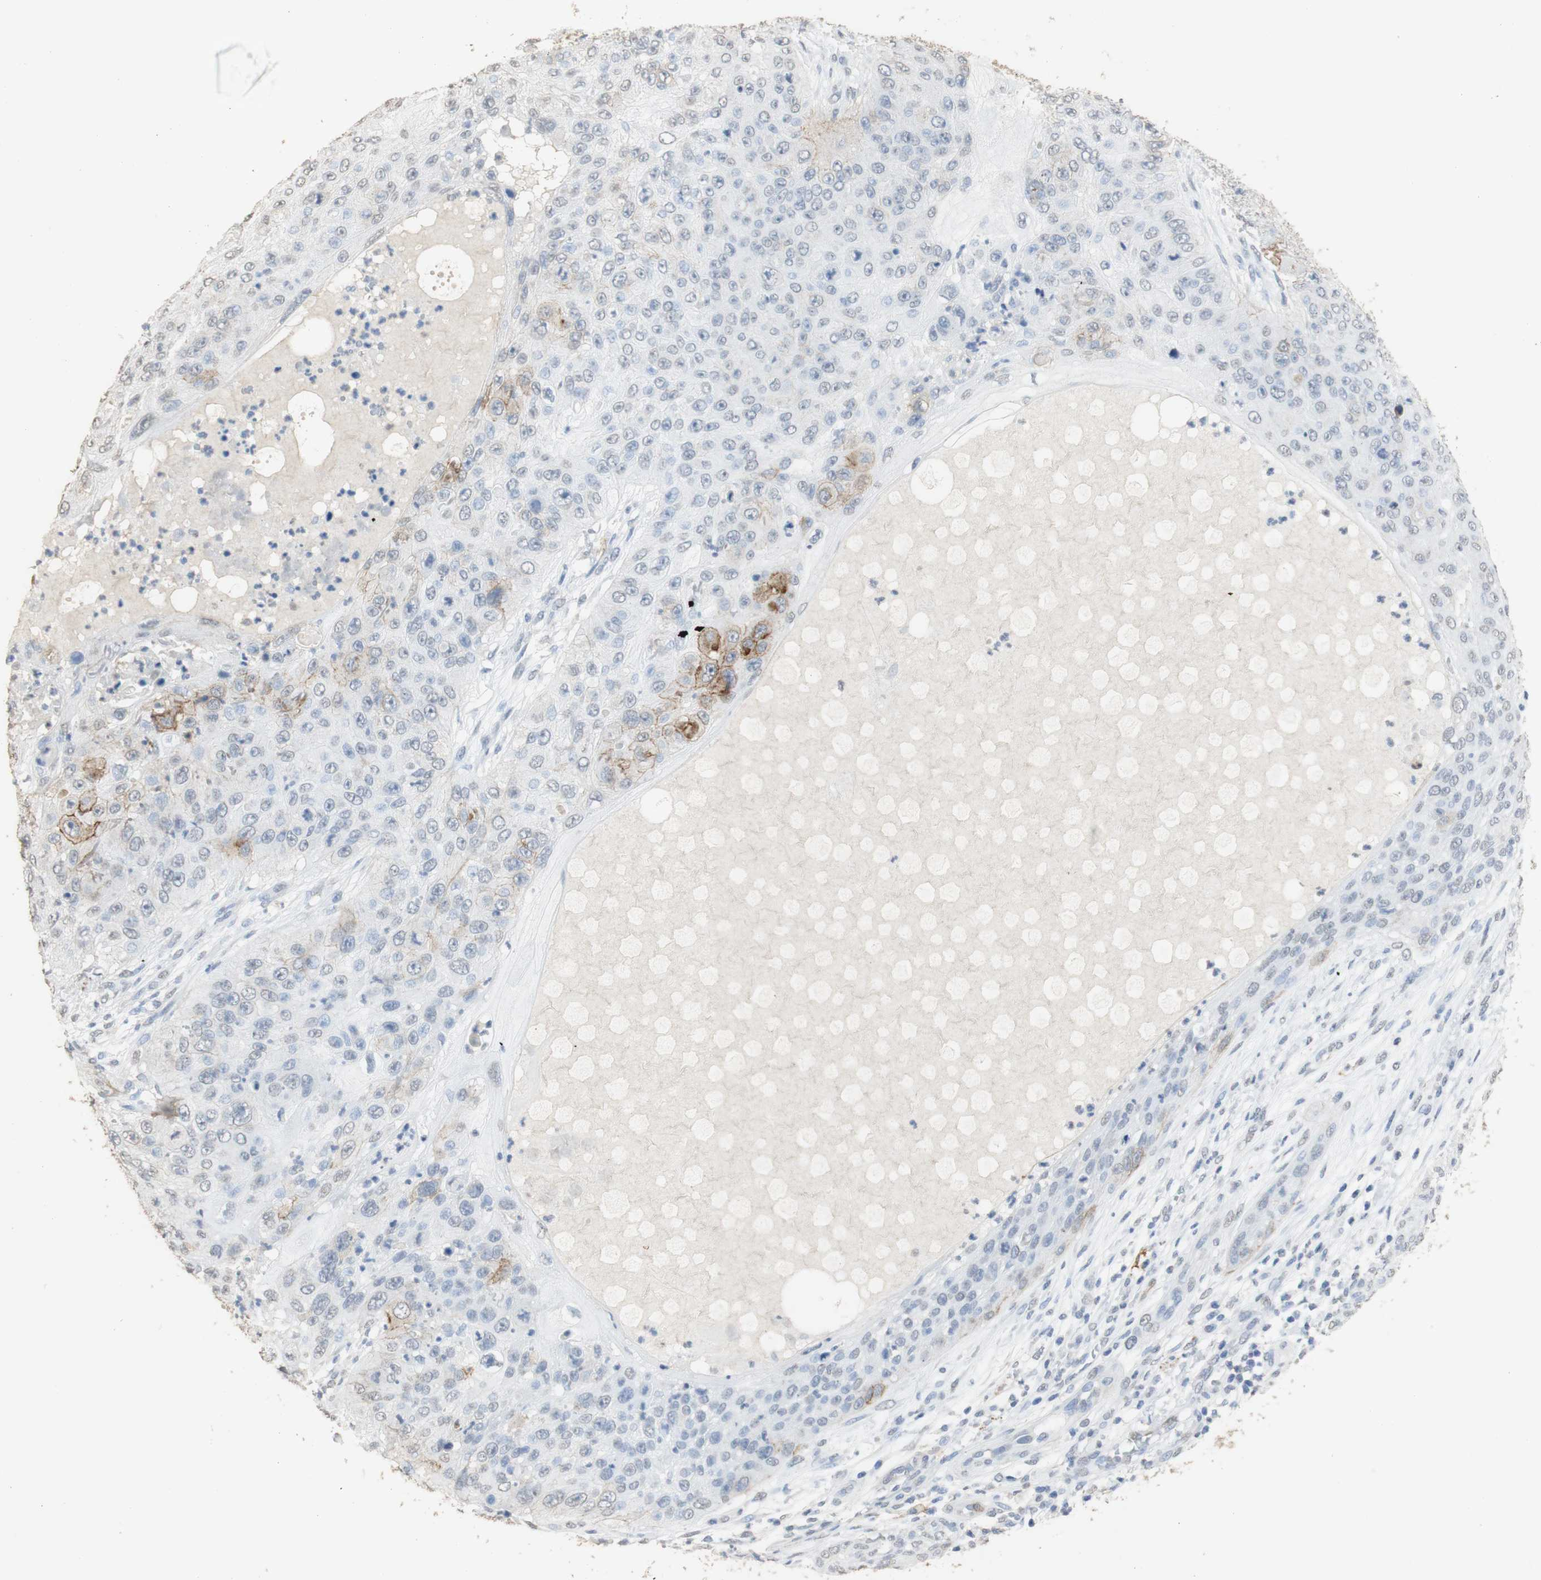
{"staining": {"intensity": "moderate", "quantity": "<25%", "location": "cytoplasmic/membranous"}, "tissue": "skin cancer", "cell_type": "Tumor cells", "image_type": "cancer", "snomed": [{"axis": "morphology", "description": "Squamous cell carcinoma, NOS"}, {"axis": "topography", "description": "Skin"}], "caption": "Tumor cells demonstrate moderate cytoplasmic/membranous positivity in approximately <25% of cells in skin cancer (squamous cell carcinoma).", "gene": "L1CAM", "patient": {"sex": "female", "age": 80}}